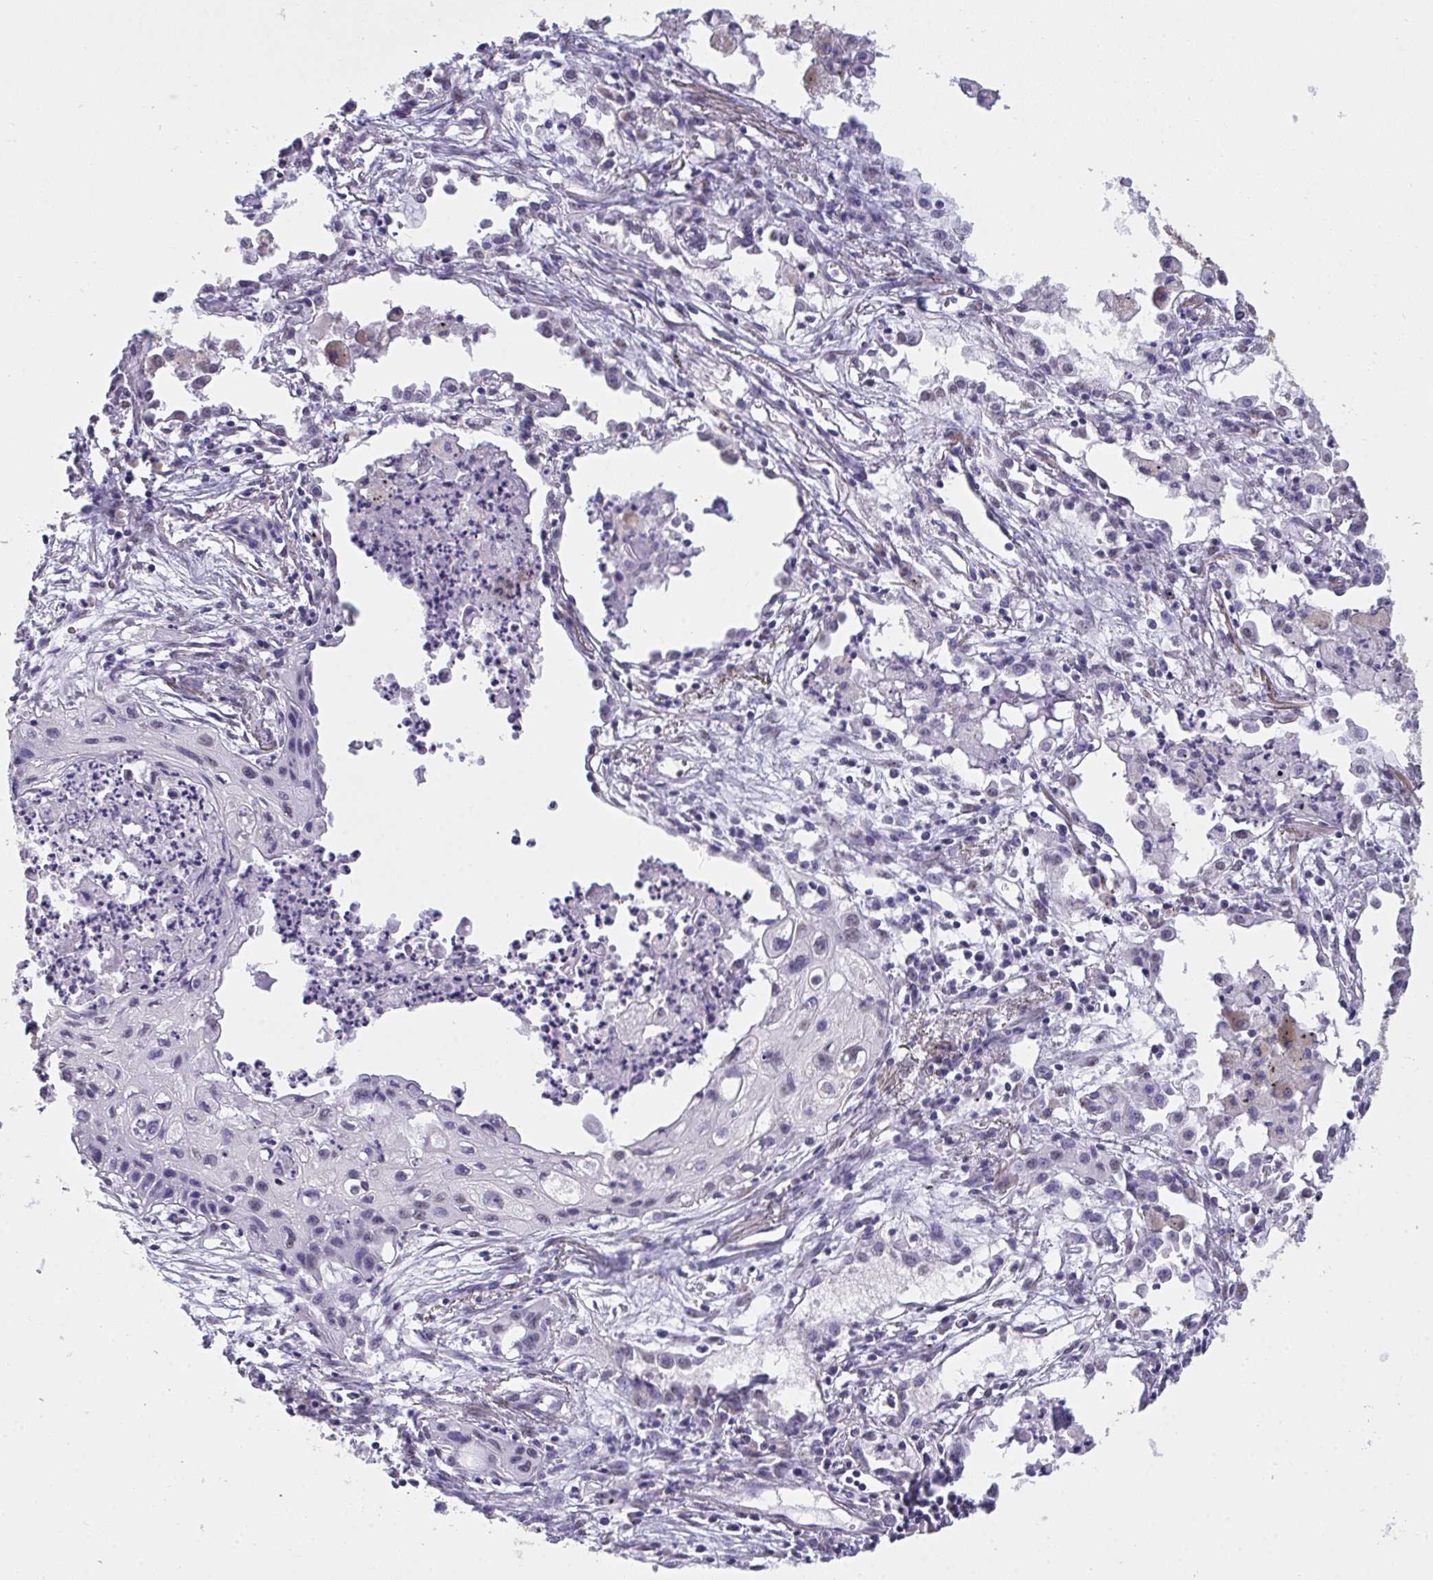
{"staining": {"intensity": "negative", "quantity": "none", "location": "none"}, "tissue": "lung cancer", "cell_type": "Tumor cells", "image_type": "cancer", "snomed": [{"axis": "morphology", "description": "Squamous cell carcinoma, NOS"}, {"axis": "topography", "description": "Lung"}], "caption": "Immunohistochemical staining of lung cancer (squamous cell carcinoma) shows no significant staining in tumor cells.", "gene": "SEMA6B", "patient": {"sex": "male", "age": 71}}